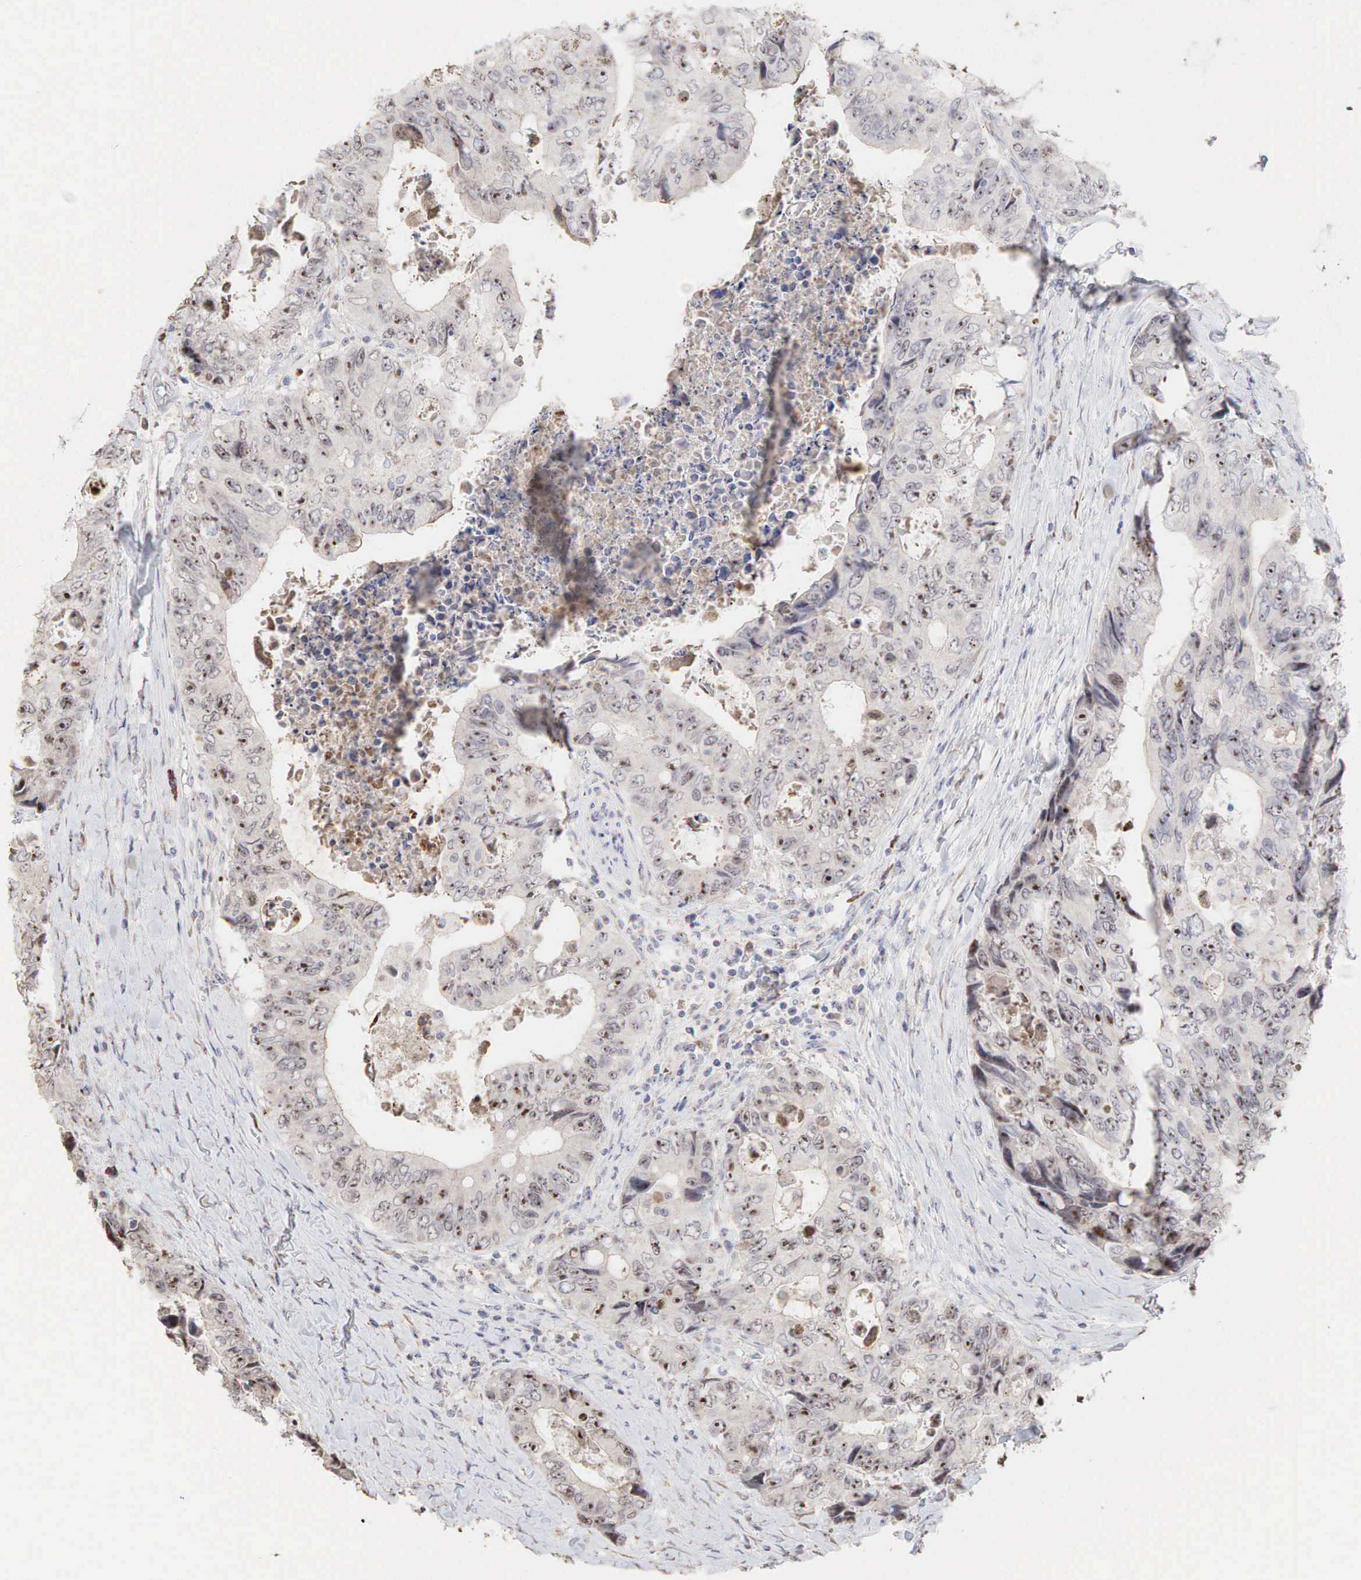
{"staining": {"intensity": "strong", "quantity": "25%-75%", "location": "cytoplasmic/membranous,nuclear"}, "tissue": "colorectal cancer", "cell_type": "Tumor cells", "image_type": "cancer", "snomed": [{"axis": "morphology", "description": "Adenocarcinoma, NOS"}, {"axis": "topography", "description": "Rectum"}], "caption": "Human adenocarcinoma (colorectal) stained with a protein marker demonstrates strong staining in tumor cells.", "gene": "DKC1", "patient": {"sex": "female", "age": 67}}